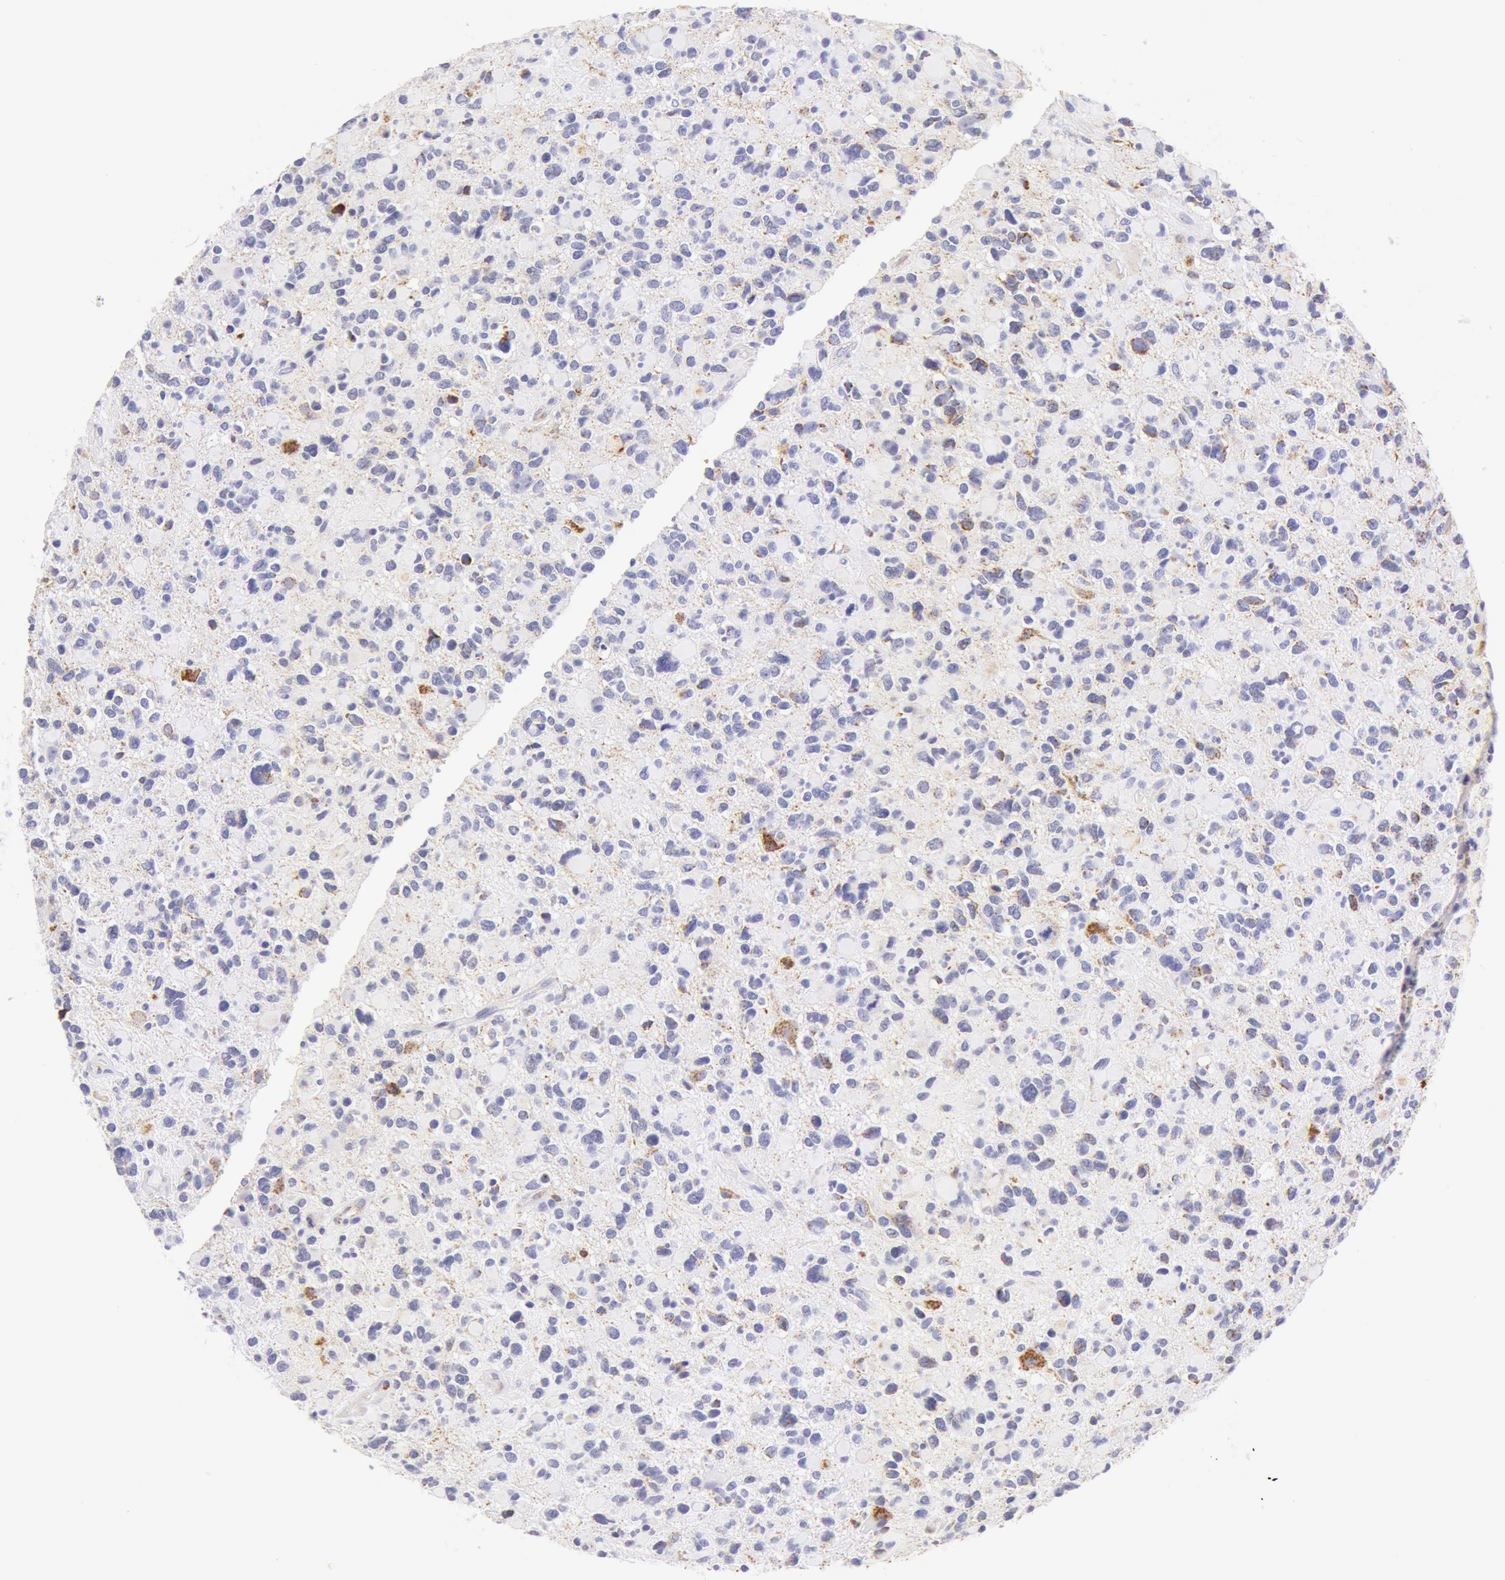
{"staining": {"intensity": "negative", "quantity": "none", "location": "none"}, "tissue": "glioma", "cell_type": "Tumor cells", "image_type": "cancer", "snomed": [{"axis": "morphology", "description": "Glioma, malignant, High grade"}, {"axis": "topography", "description": "Brain"}], "caption": "Immunohistochemical staining of glioma shows no significant expression in tumor cells.", "gene": "ATP5F1B", "patient": {"sex": "female", "age": 37}}